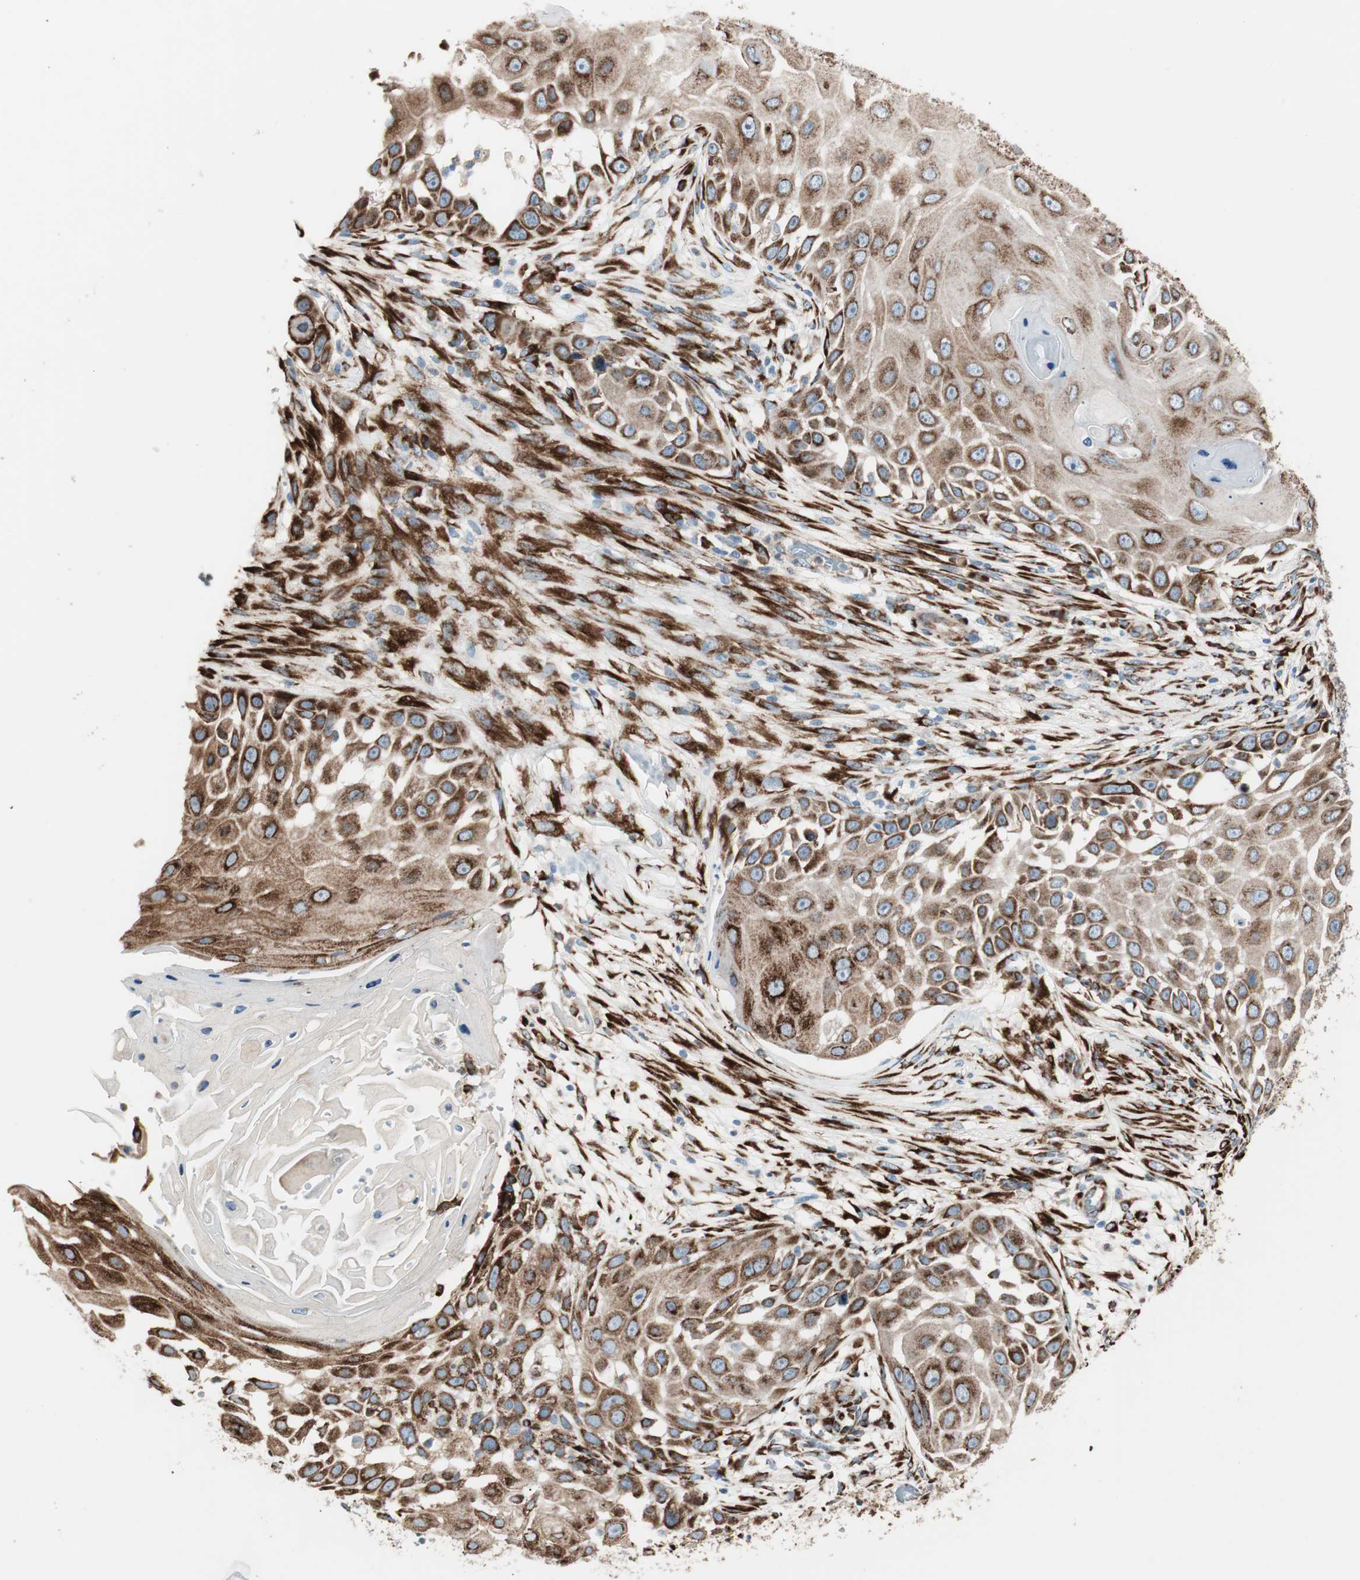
{"staining": {"intensity": "strong", "quantity": ">75%", "location": "cytoplasmic/membranous"}, "tissue": "skin cancer", "cell_type": "Tumor cells", "image_type": "cancer", "snomed": [{"axis": "morphology", "description": "Squamous cell carcinoma, NOS"}, {"axis": "topography", "description": "Skin"}], "caption": "Squamous cell carcinoma (skin) stained with a protein marker exhibits strong staining in tumor cells.", "gene": "P4HTM", "patient": {"sex": "female", "age": 44}}